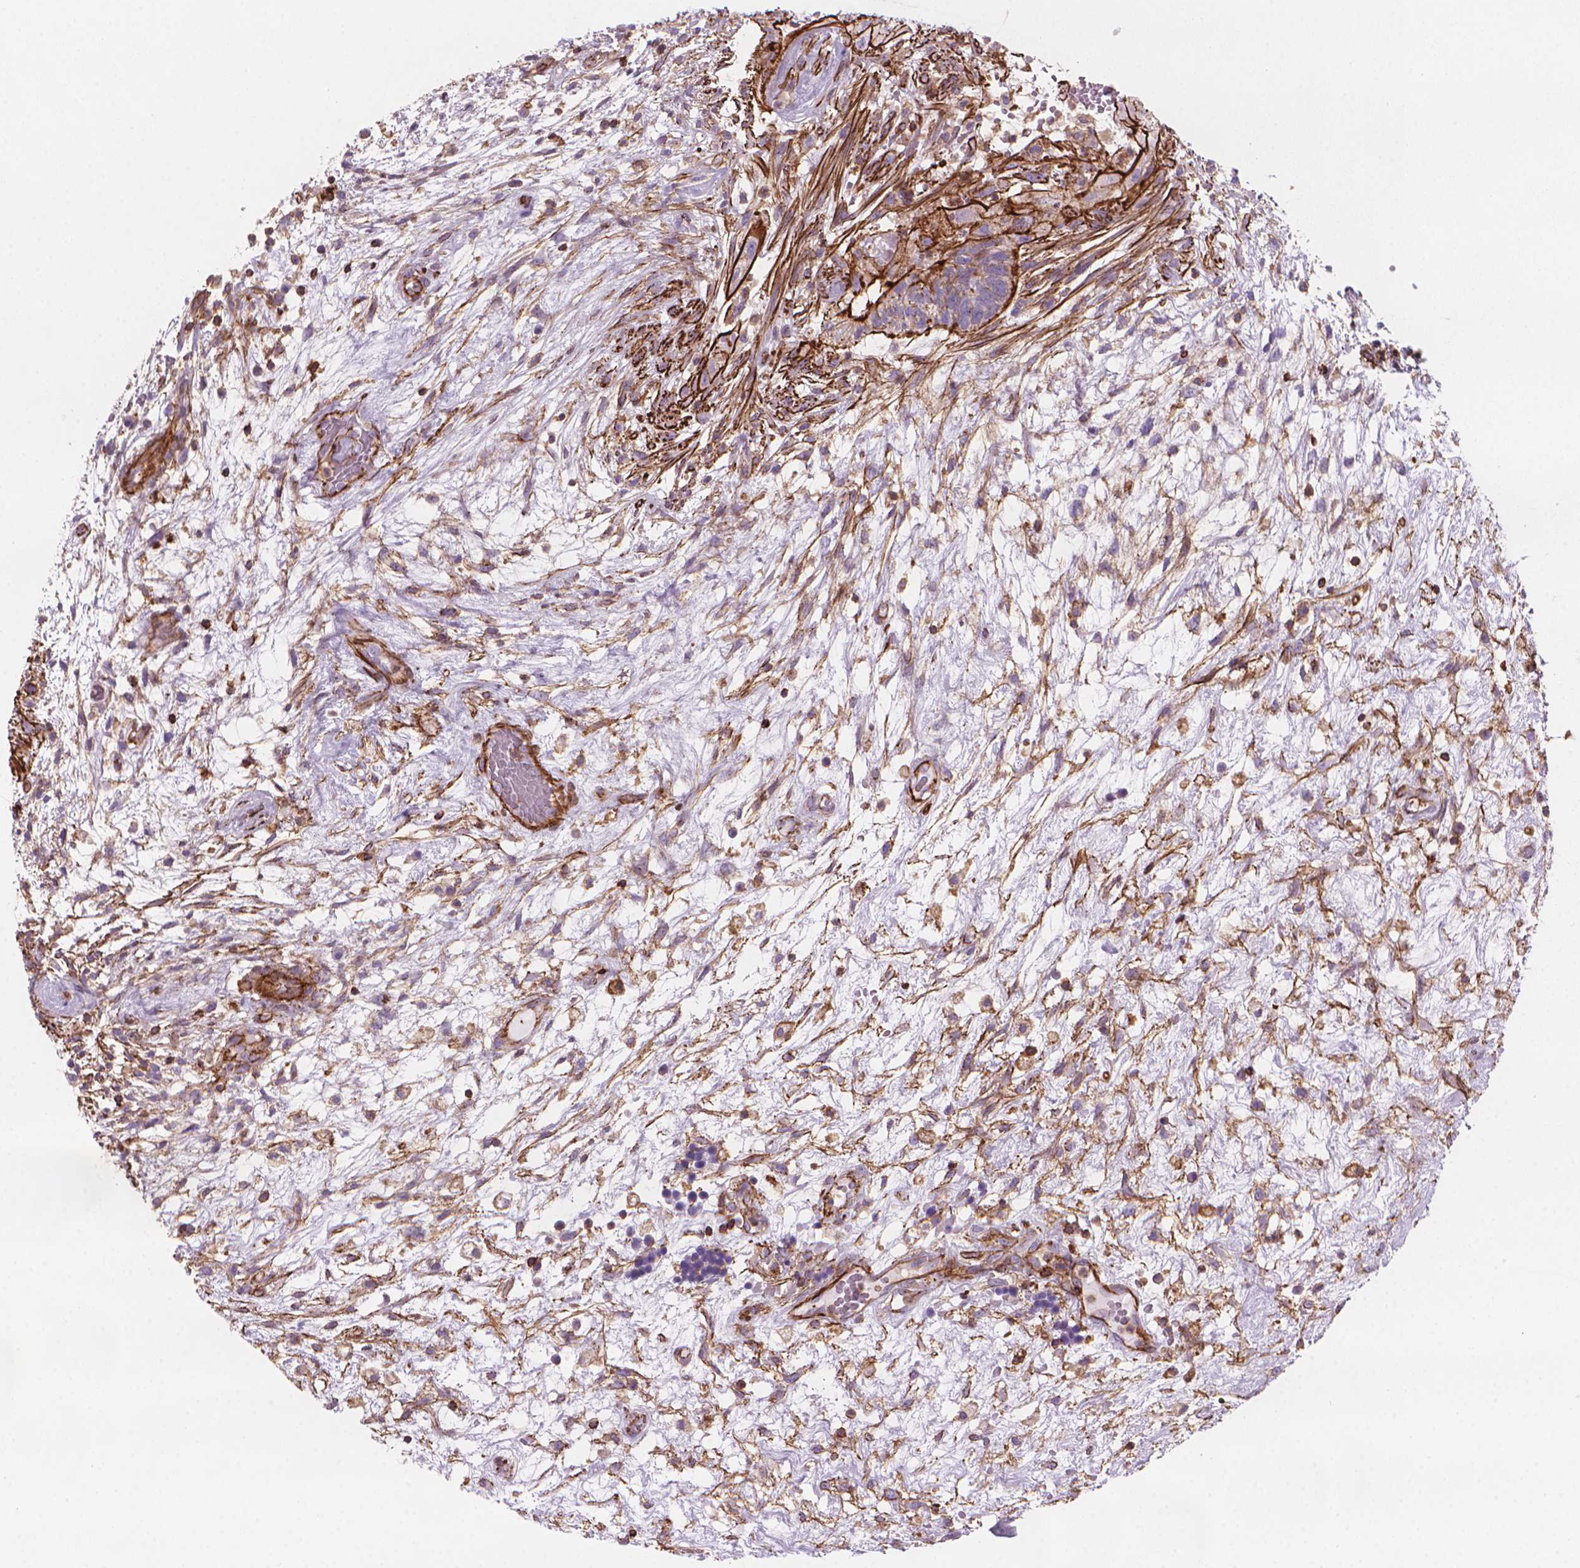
{"staining": {"intensity": "strong", "quantity": "<25%", "location": "cytoplasmic/membranous"}, "tissue": "testis cancer", "cell_type": "Tumor cells", "image_type": "cancer", "snomed": [{"axis": "morphology", "description": "Normal tissue, NOS"}, {"axis": "morphology", "description": "Carcinoma, Embryonal, NOS"}, {"axis": "topography", "description": "Testis"}], "caption": "This is an image of immunohistochemistry staining of testis cancer (embryonal carcinoma), which shows strong staining in the cytoplasmic/membranous of tumor cells.", "gene": "PATJ", "patient": {"sex": "male", "age": 32}}